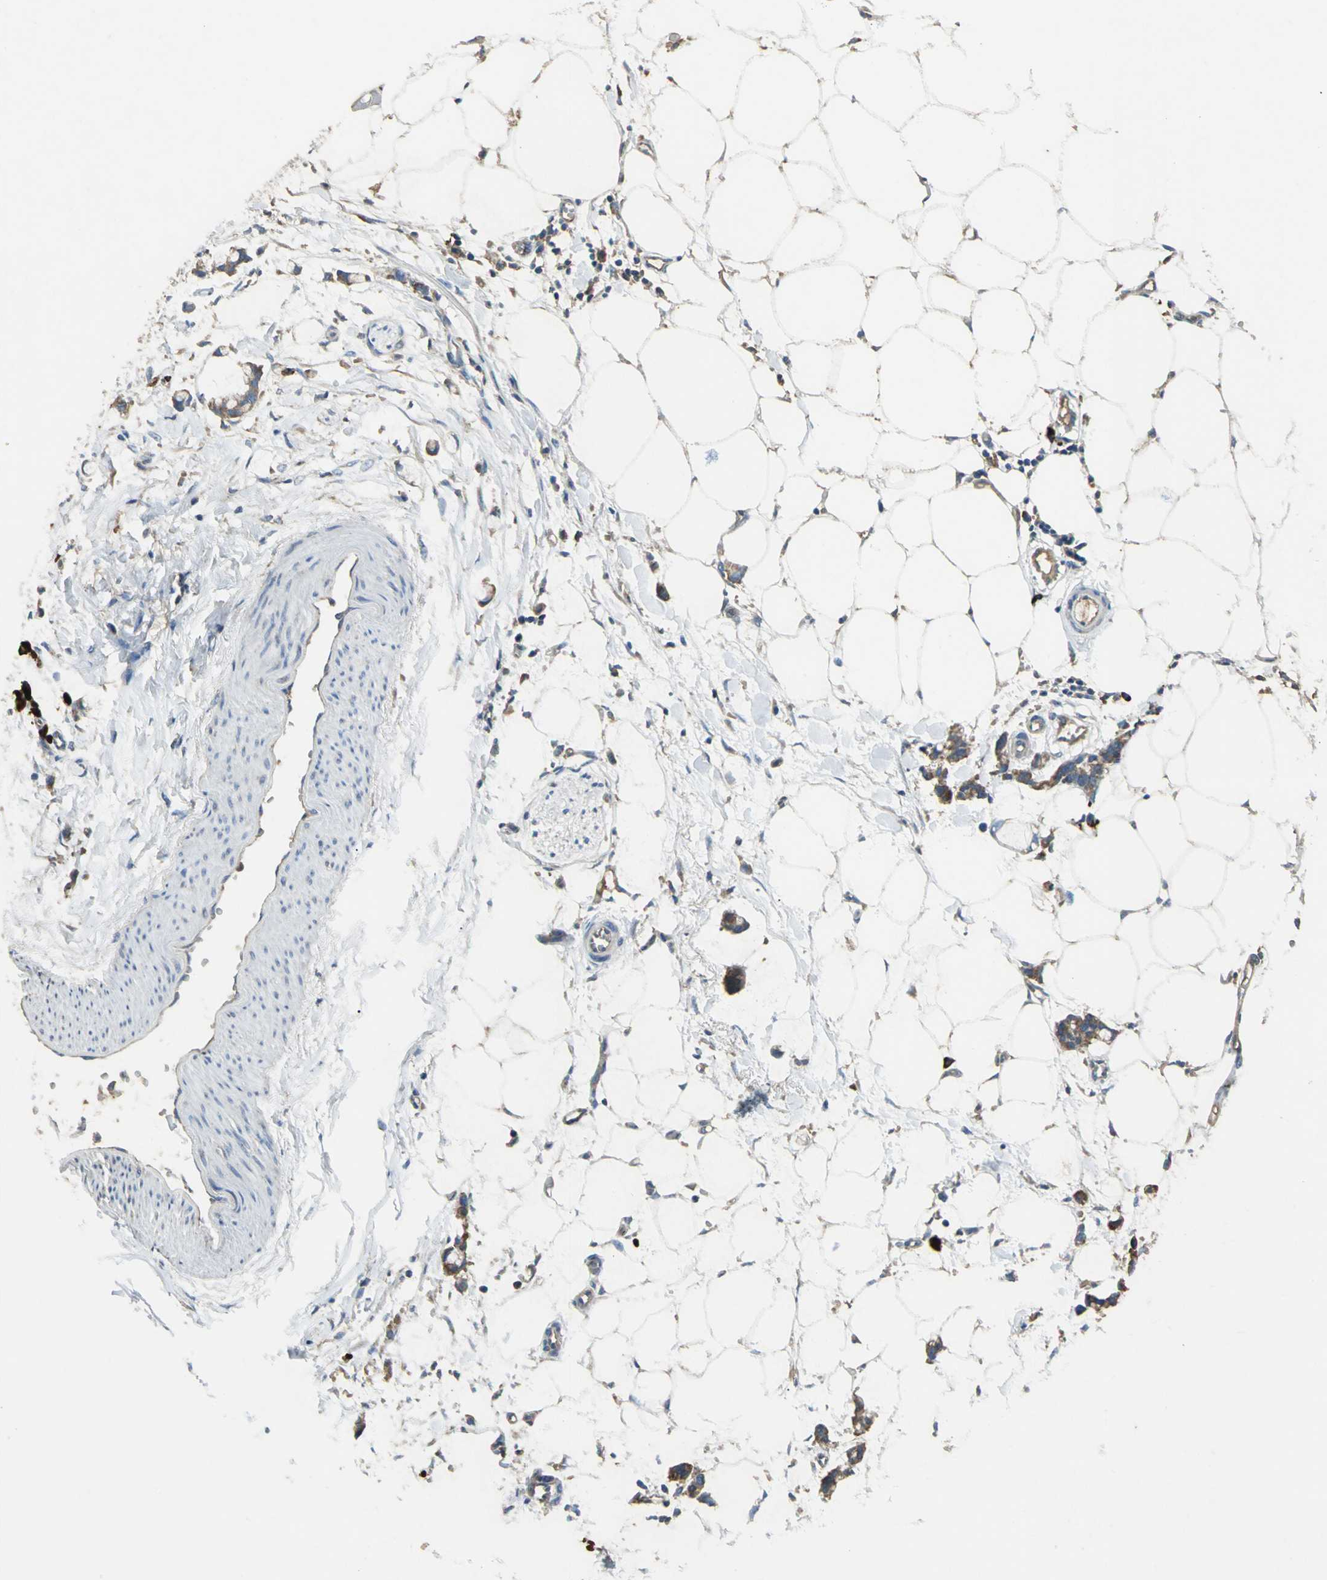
{"staining": {"intensity": "moderate", "quantity": "<25%", "location": "cytoplasmic/membranous"}, "tissue": "adipose tissue", "cell_type": "Adipocytes", "image_type": "normal", "snomed": [{"axis": "morphology", "description": "Normal tissue, NOS"}, {"axis": "morphology", "description": "Adenocarcinoma, NOS"}, {"axis": "topography", "description": "Colon"}, {"axis": "topography", "description": "Peripheral nerve tissue"}], "caption": "This histopathology image reveals IHC staining of benign adipose tissue, with low moderate cytoplasmic/membranous expression in about <25% of adipocytes.", "gene": "HEPH", "patient": {"sex": "male", "age": 14}}